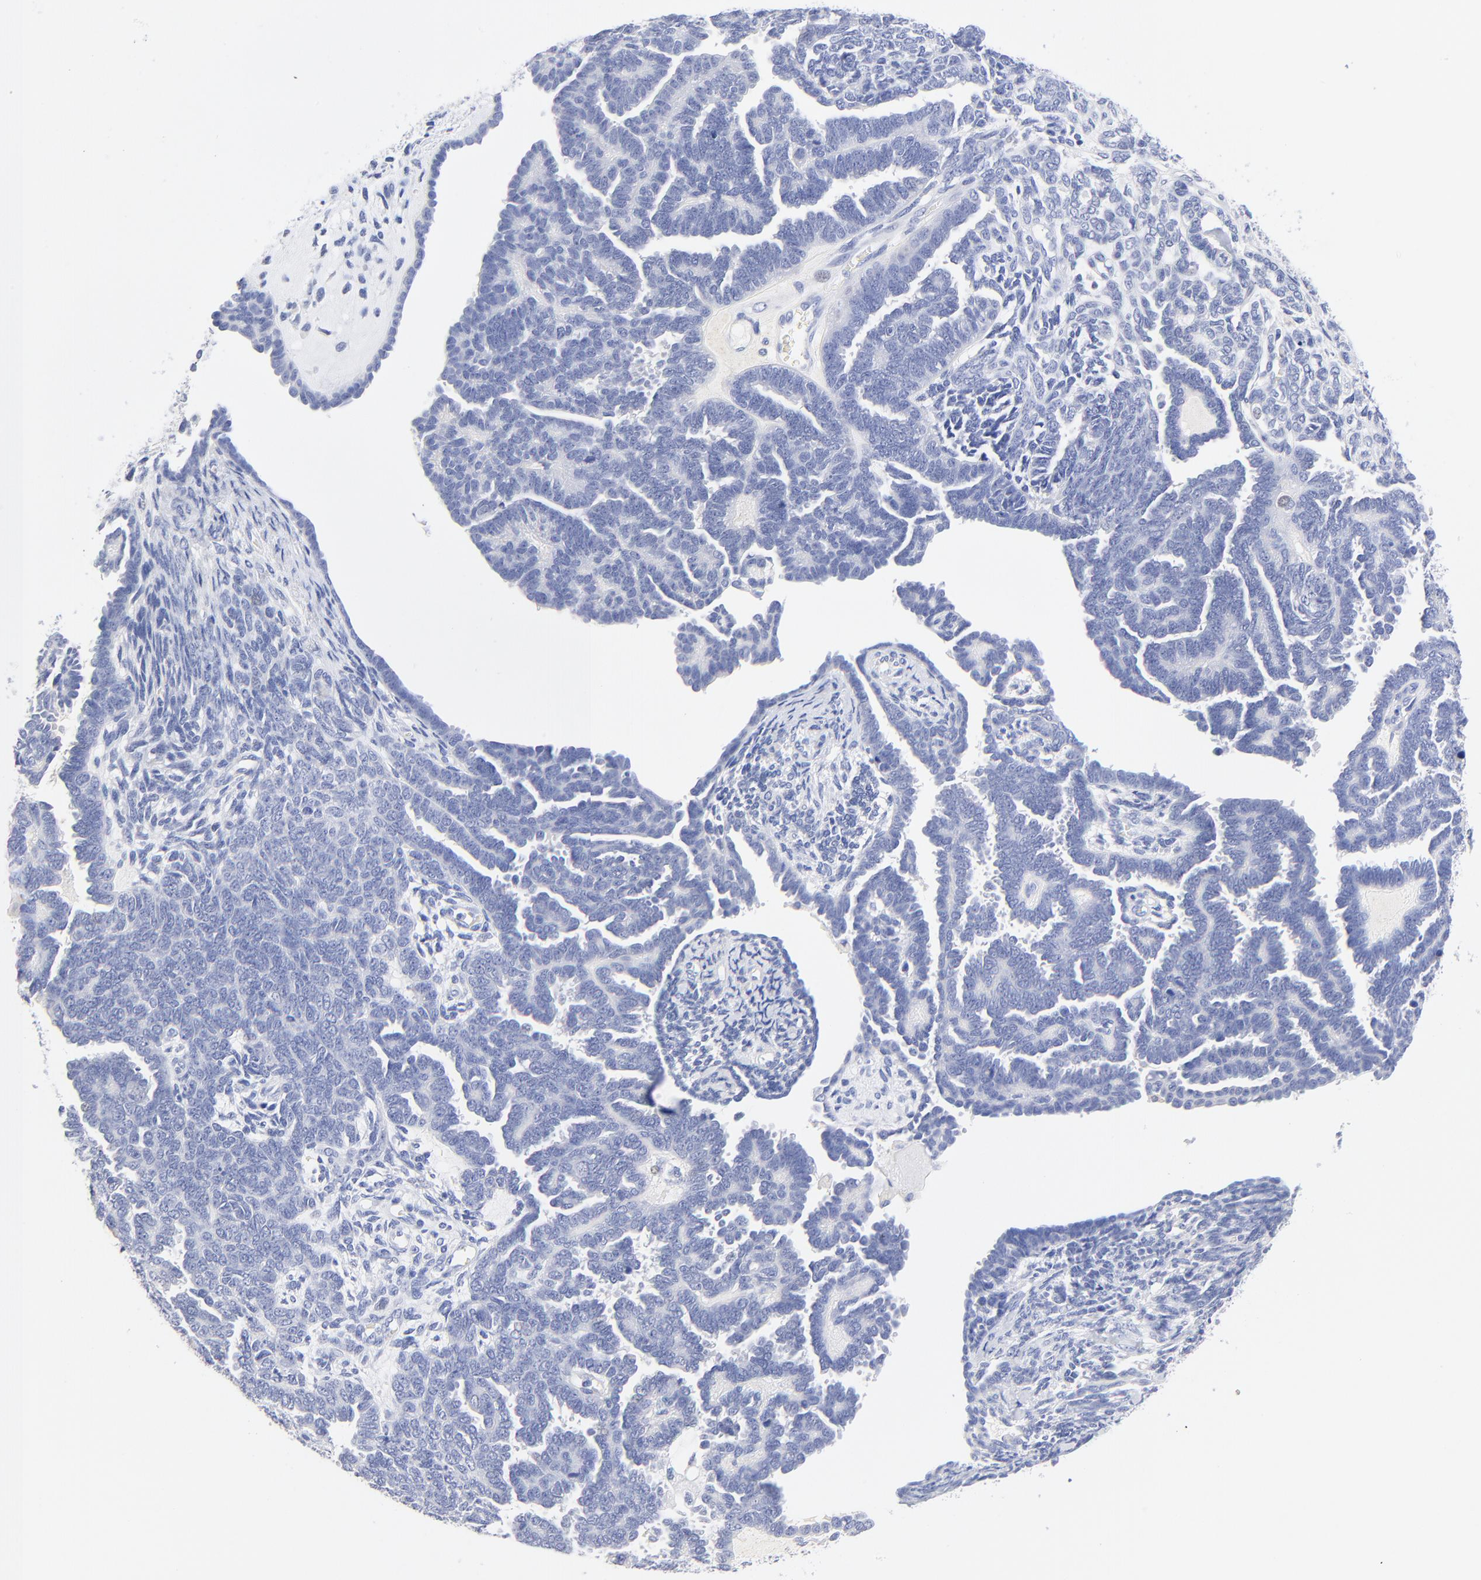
{"staining": {"intensity": "negative", "quantity": "none", "location": "none"}, "tissue": "endometrial cancer", "cell_type": "Tumor cells", "image_type": "cancer", "snomed": [{"axis": "morphology", "description": "Neoplasm, malignant, NOS"}, {"axis": "topography", "description": "Endometrium"}], "caption": "DAB immunohistochemical staining of human endometrial neoplasm (malignant) shows no significant expression in tumor cells.", "gene": "SULT4A1", "patient": {"sex": "female", "age": 74}}